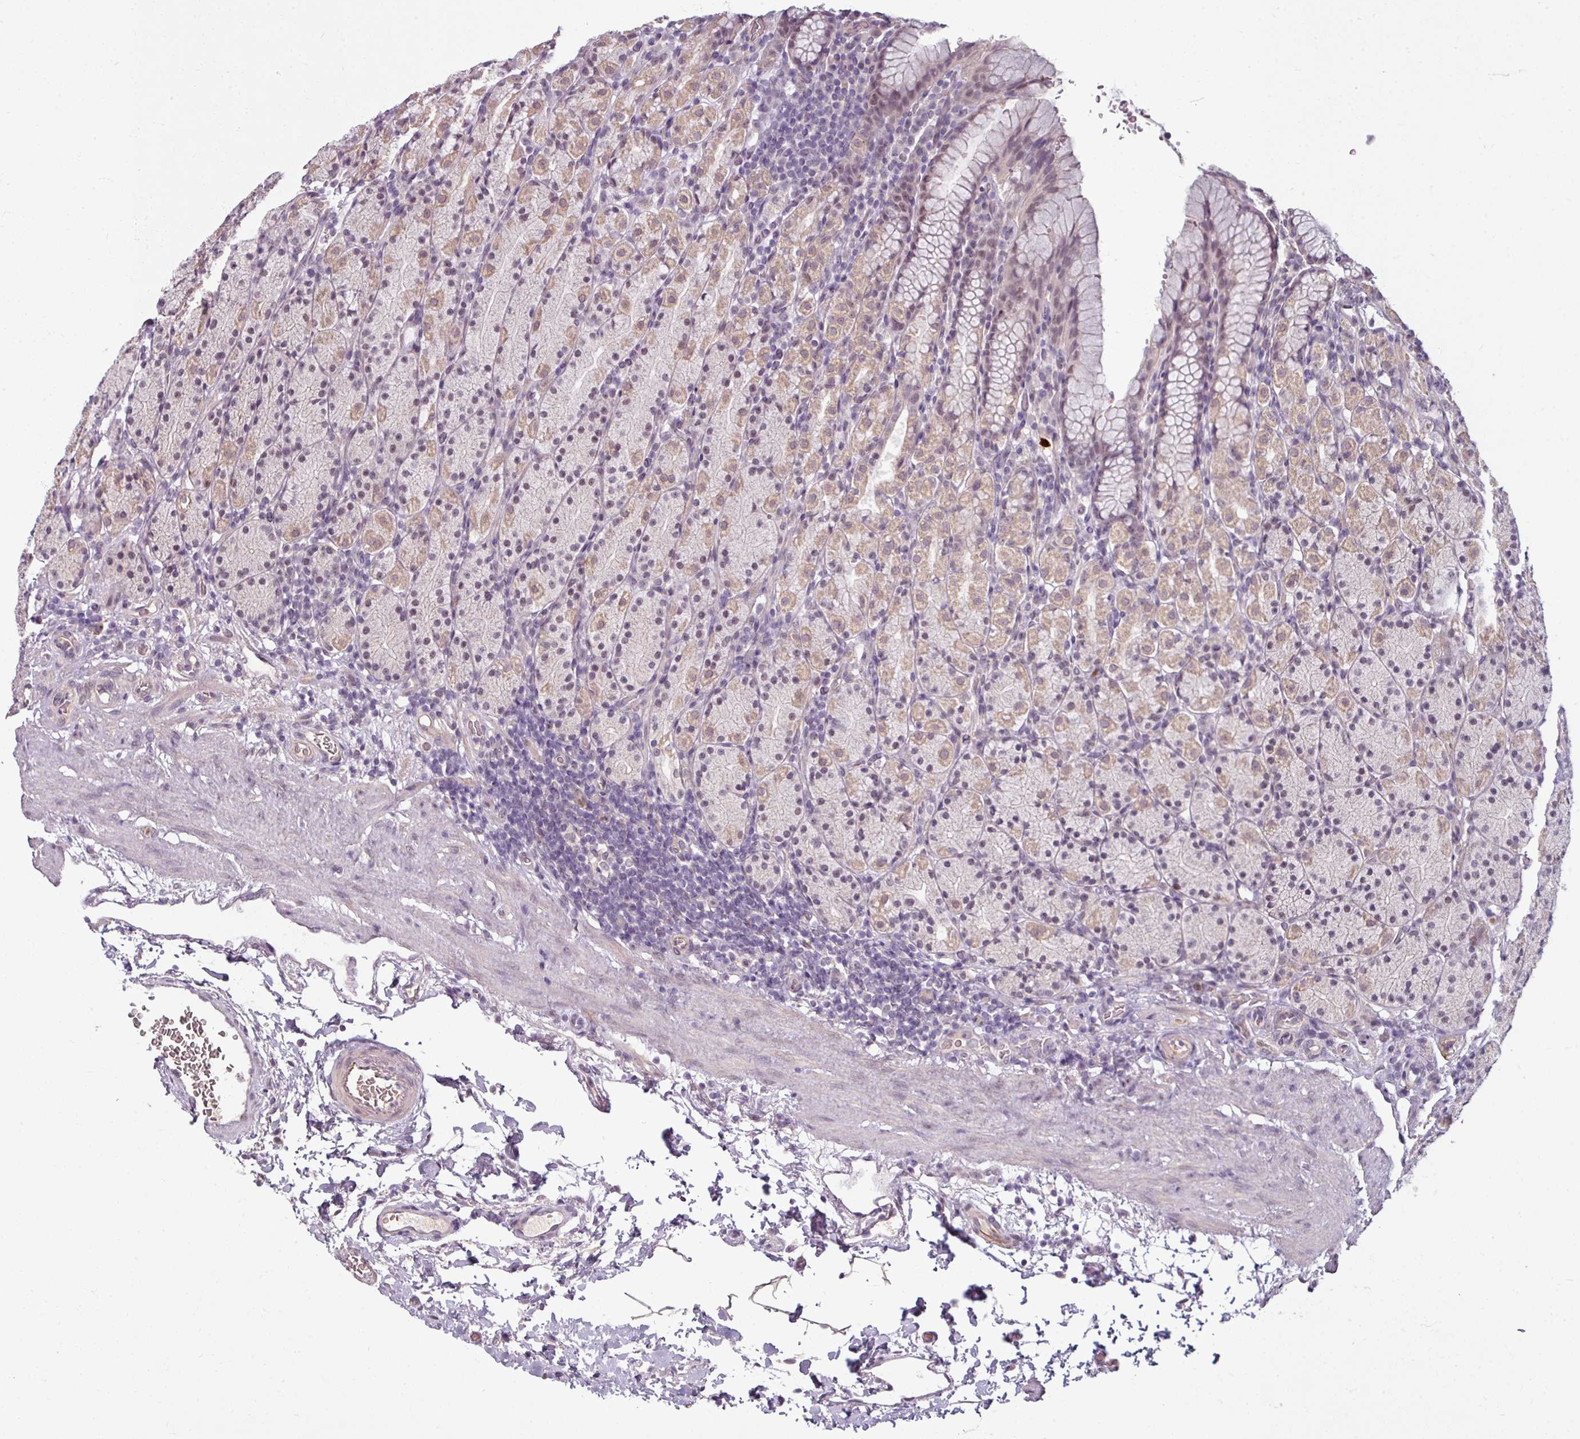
{"staining": {"intensity": "moderate", "quantity": "25%-75%", "location": "cytoplasmic/membranous,nuclear"}, "tissue": "stomach", "cell_type": "Glandular cells", "image_type": "normal", "snomed": [{"axis": "morphology", "description": "Normal tissue, NOS"}, {"axis": "topography", "description": "Stomach, upper"}, {"axis": "topography", "description": "Stomach"}], "caption": "Immunohistochemistry of normal stomach exhibits medium levels of moderate cytoplasmic/membranous,nuclear staining in approximately 25%-75% of glandular cells.", "gene": "UVSSA", "patient": {"sex": "male", "age": 62}}